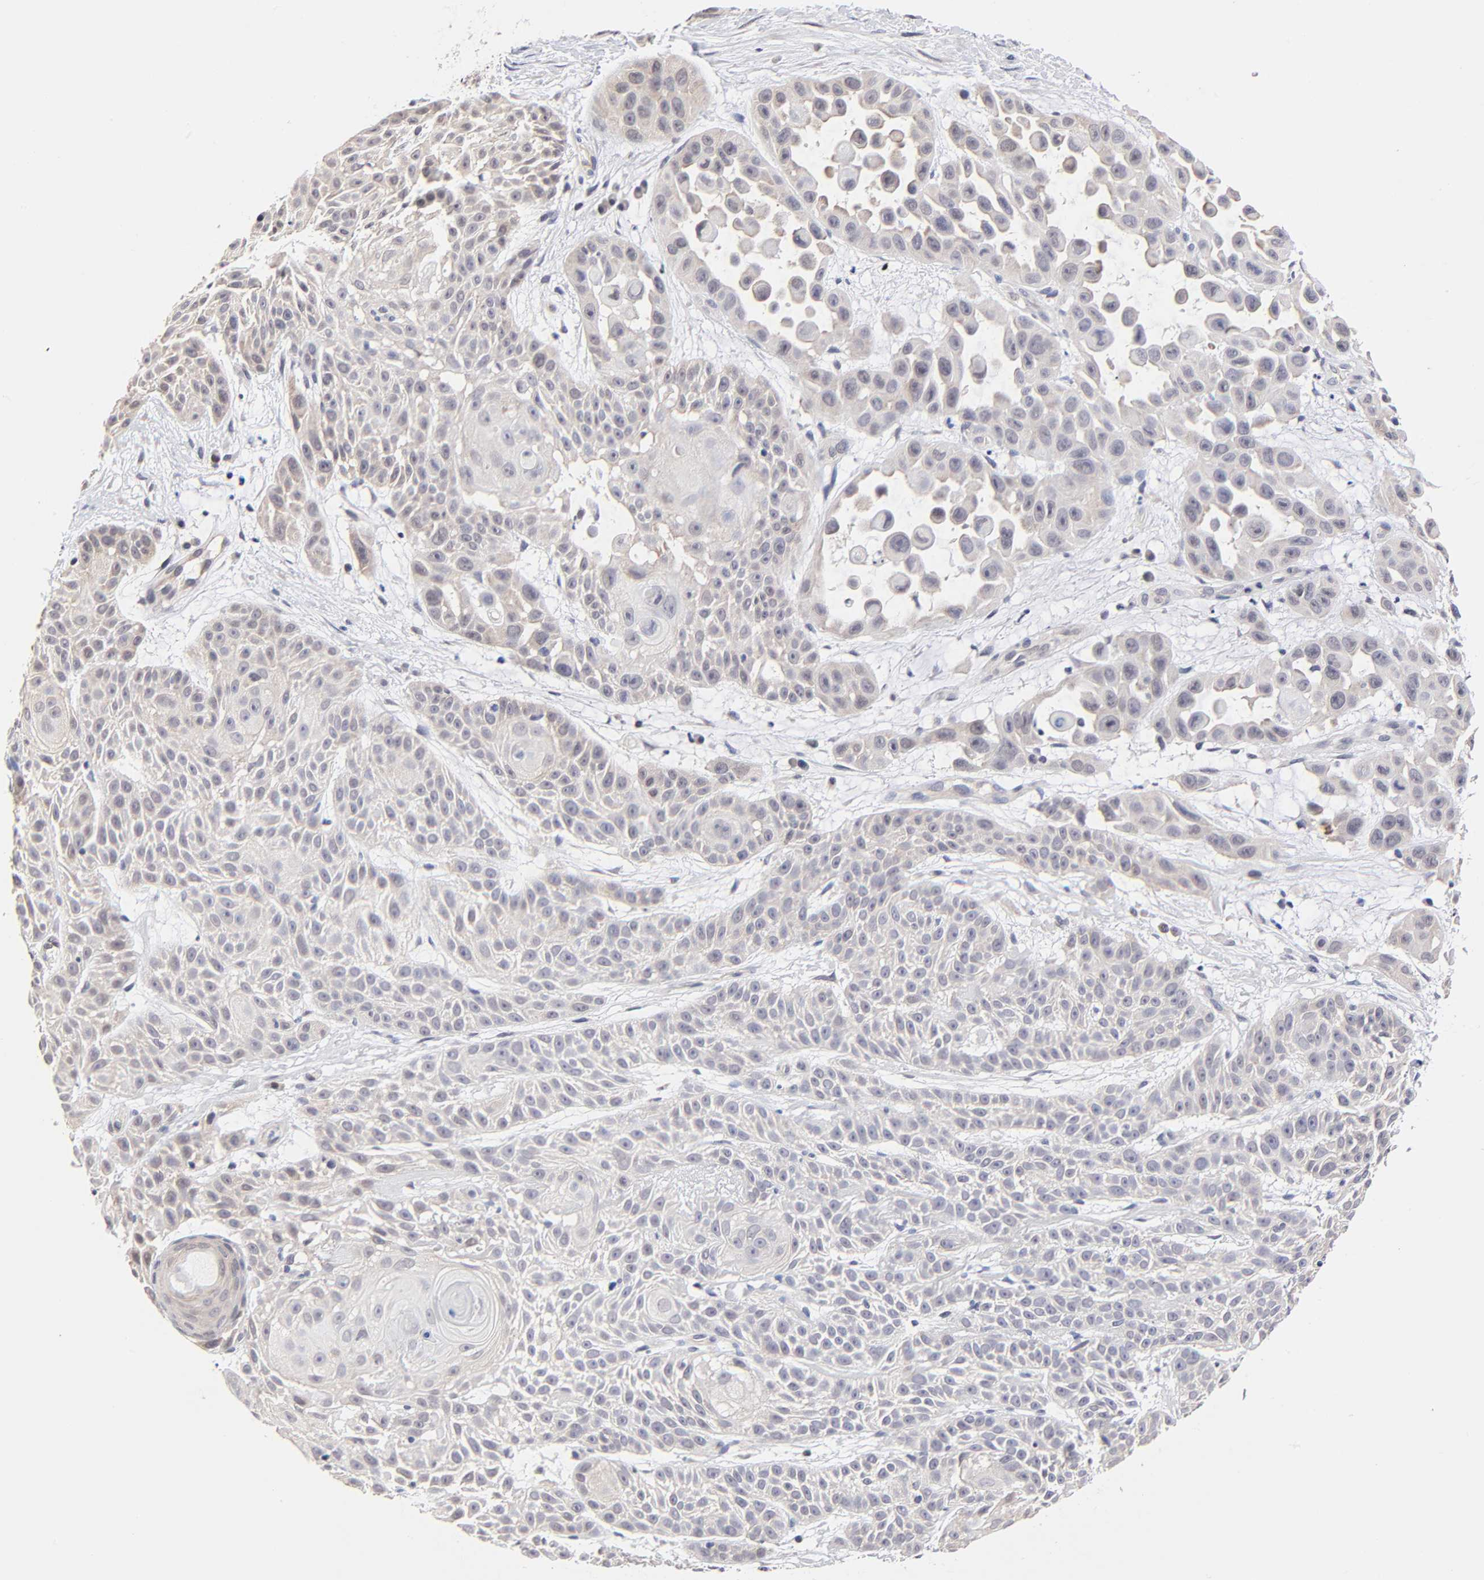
{"staining": {"intensity": "weak", "quantity": ">75%", "location": "cytoplasmic/membranous"}, "tissue": "skin cancer", "cell_type": "Tumor cells", "image_type": "cancer", "snomed": [{"axis": "morphology", "description": "Squamous cell carcinoma, NOS"}, {"axis": "topography", "description": "Skin"}], "caption": "A high-resolution micrograph shows IHC staining of squamous cell carcinoma (skin), which demonstrates weak cytoplasmic/membranous expression in approximately >75% of tumor cells. The staining was performed using DAB (3,3'-diaminobenzidine), with brown indicating positive protein expression. Nuclei are stained blue with hematoxylin.", "gene": "FBXO8", "patient": {"sex": "male", "age": 81}}